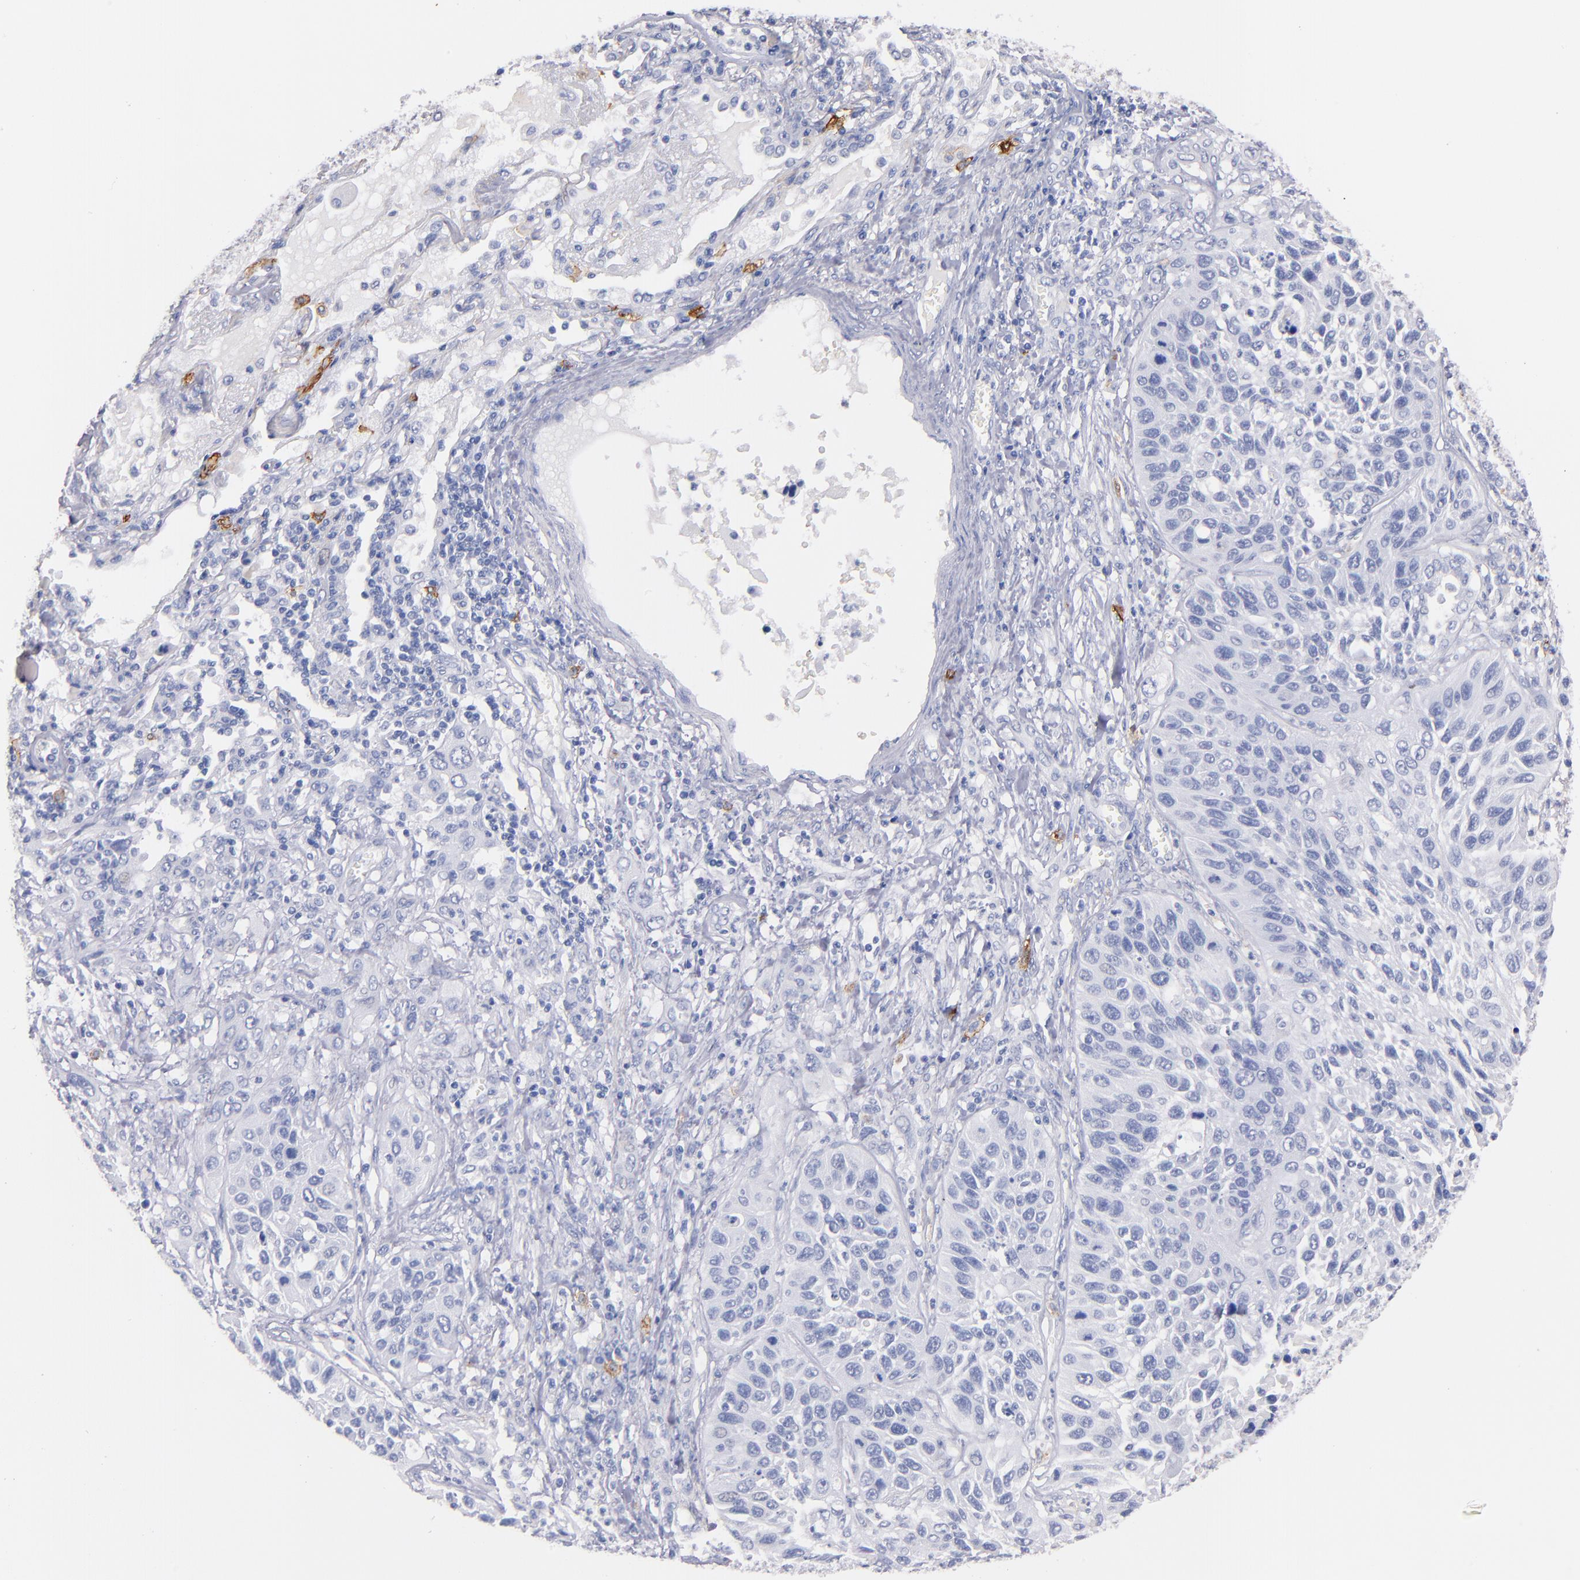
{"staining": {"intensity": "negative", "quantity": "none", "location": "none"}, "tissue": "lung cancer", "cell_type": "Tumor cells", "image_type": "cancer", "snomed": [{"axis": "morphology", "description": "Squamous cell carcinoma, NOS"}, {"axis": "topography", "description": "Lung"}], "caption": "The histopathology image demonstrates no staining of tumor cells in squamous cell carcinoma (lung).", "gene": "KIT", "patient": {"sex": "female", "age": 76}}